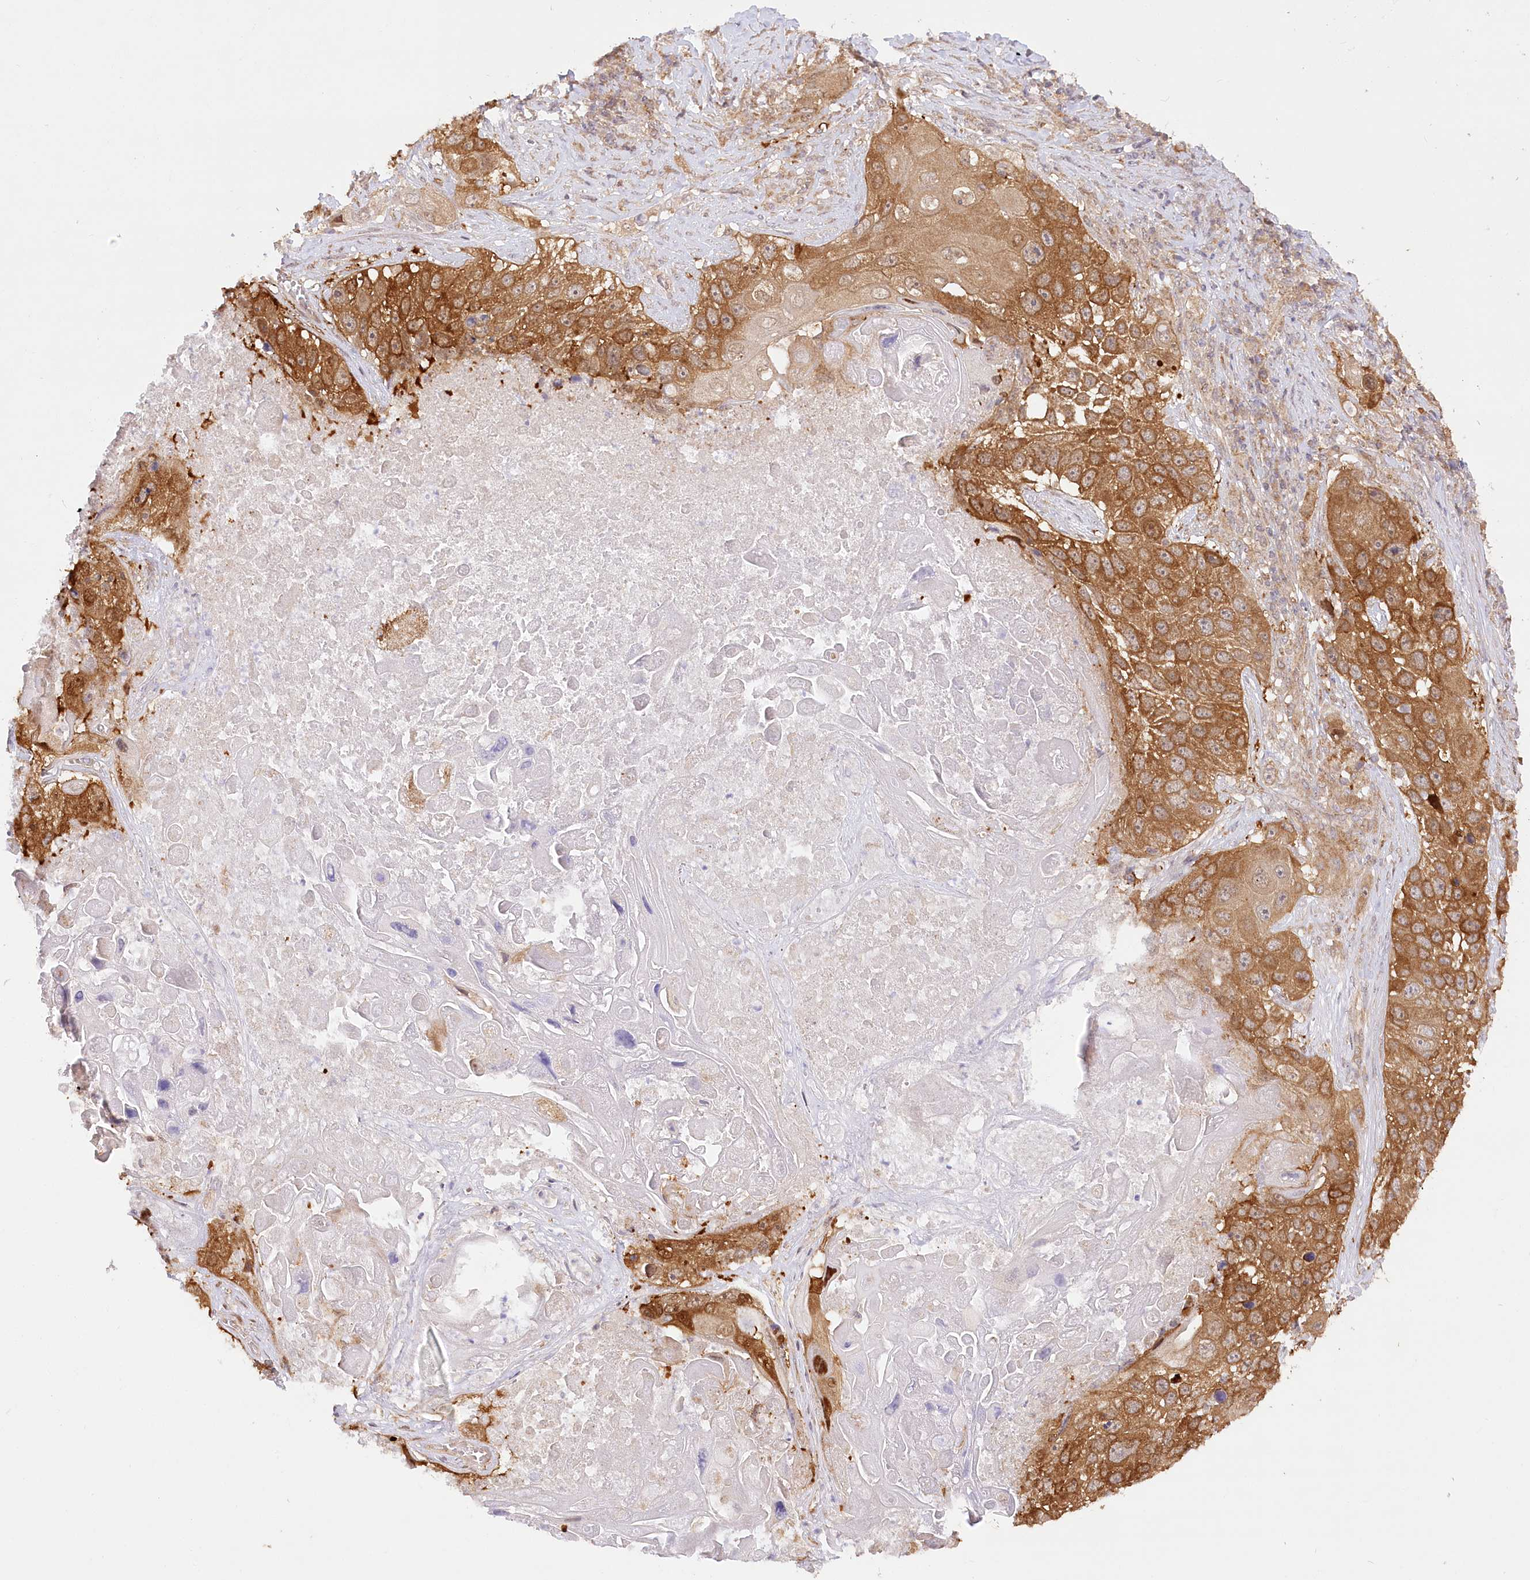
{"staining": {"intensity": "moderate", "quantity": ">75%", "location": "cytoplasmic/membranous"}, "tissue": "lung cancer", "cell_type": "Tumor cells", "image_type": "cancer", "snomed": [{"axis": "morphology", "description": "Squamous cell carcinoma, NOS"}, {"axis": "topography", "description": "Lung"}], "caption": "Immunohistochemical staining of human lung cancer (squamous cell carcinoma) exhibits medium levels of moderate cytoplasmic/membranous protein staining in approximately >75% of tumor cells.", "gene": "INPP4B", "patient": {"sex": "male", "age": 61}}